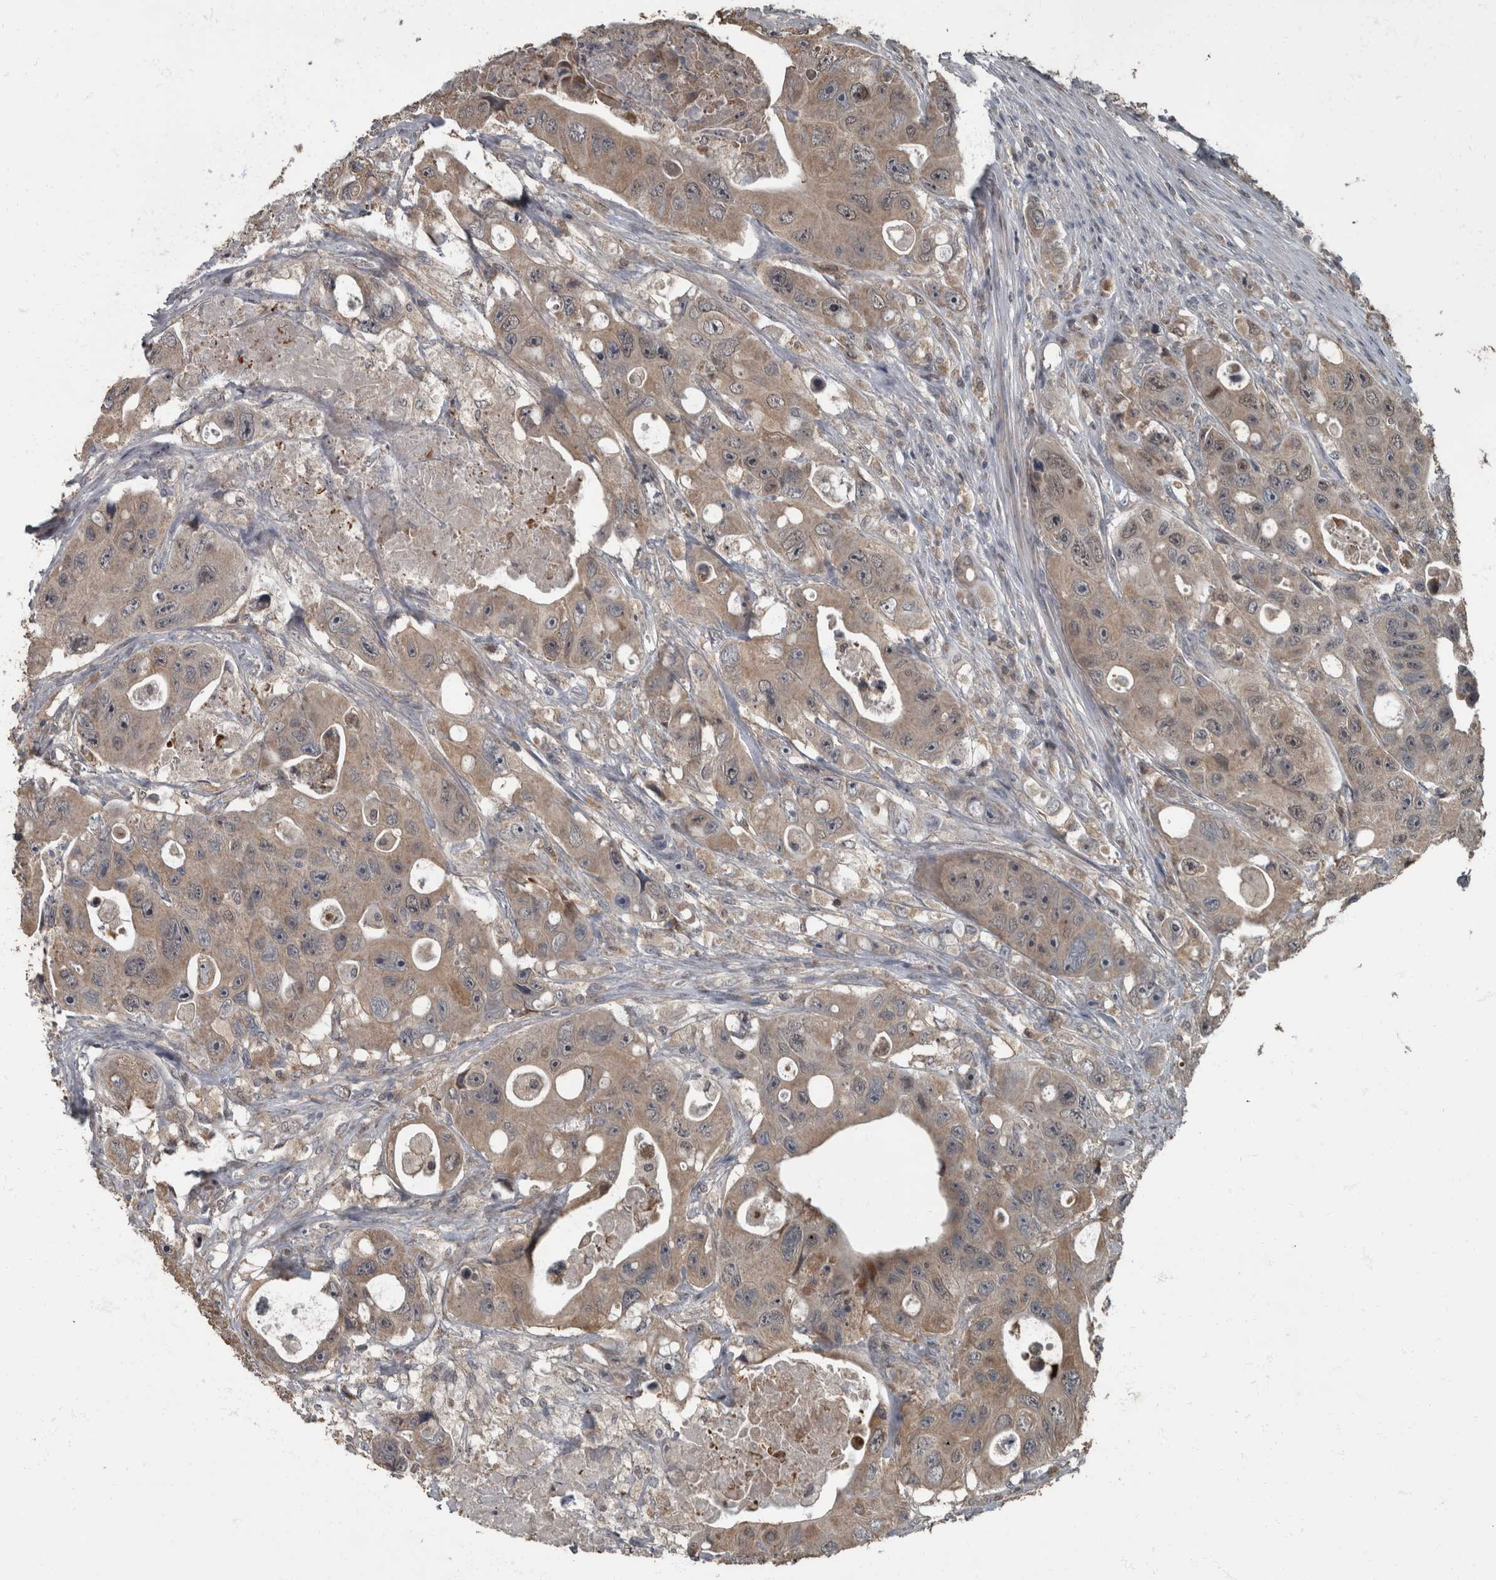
{"staining": {"intensity": "weak", "quantity": "25%-75%", "location": "cytoplasmic/membranous"}, "tissue": "colorectal cancer", "cell_type": "Tumor cells", "image_type": "cancer", "snomed": [{"axis": "morphology", "description": "Adenocarcinoma, NOS"}, {"axis": "topography", "description": "Colon"}], "caption": "Approximately 25%-75% of tumor cells in colorectal adenocarcinoma exhibit weak cytoplasmic/membranous protein expression as visualized by brown immunohistochemical staining.", "gene": "RABGGTB", "patient": {"sex": "female", "age": 46}}